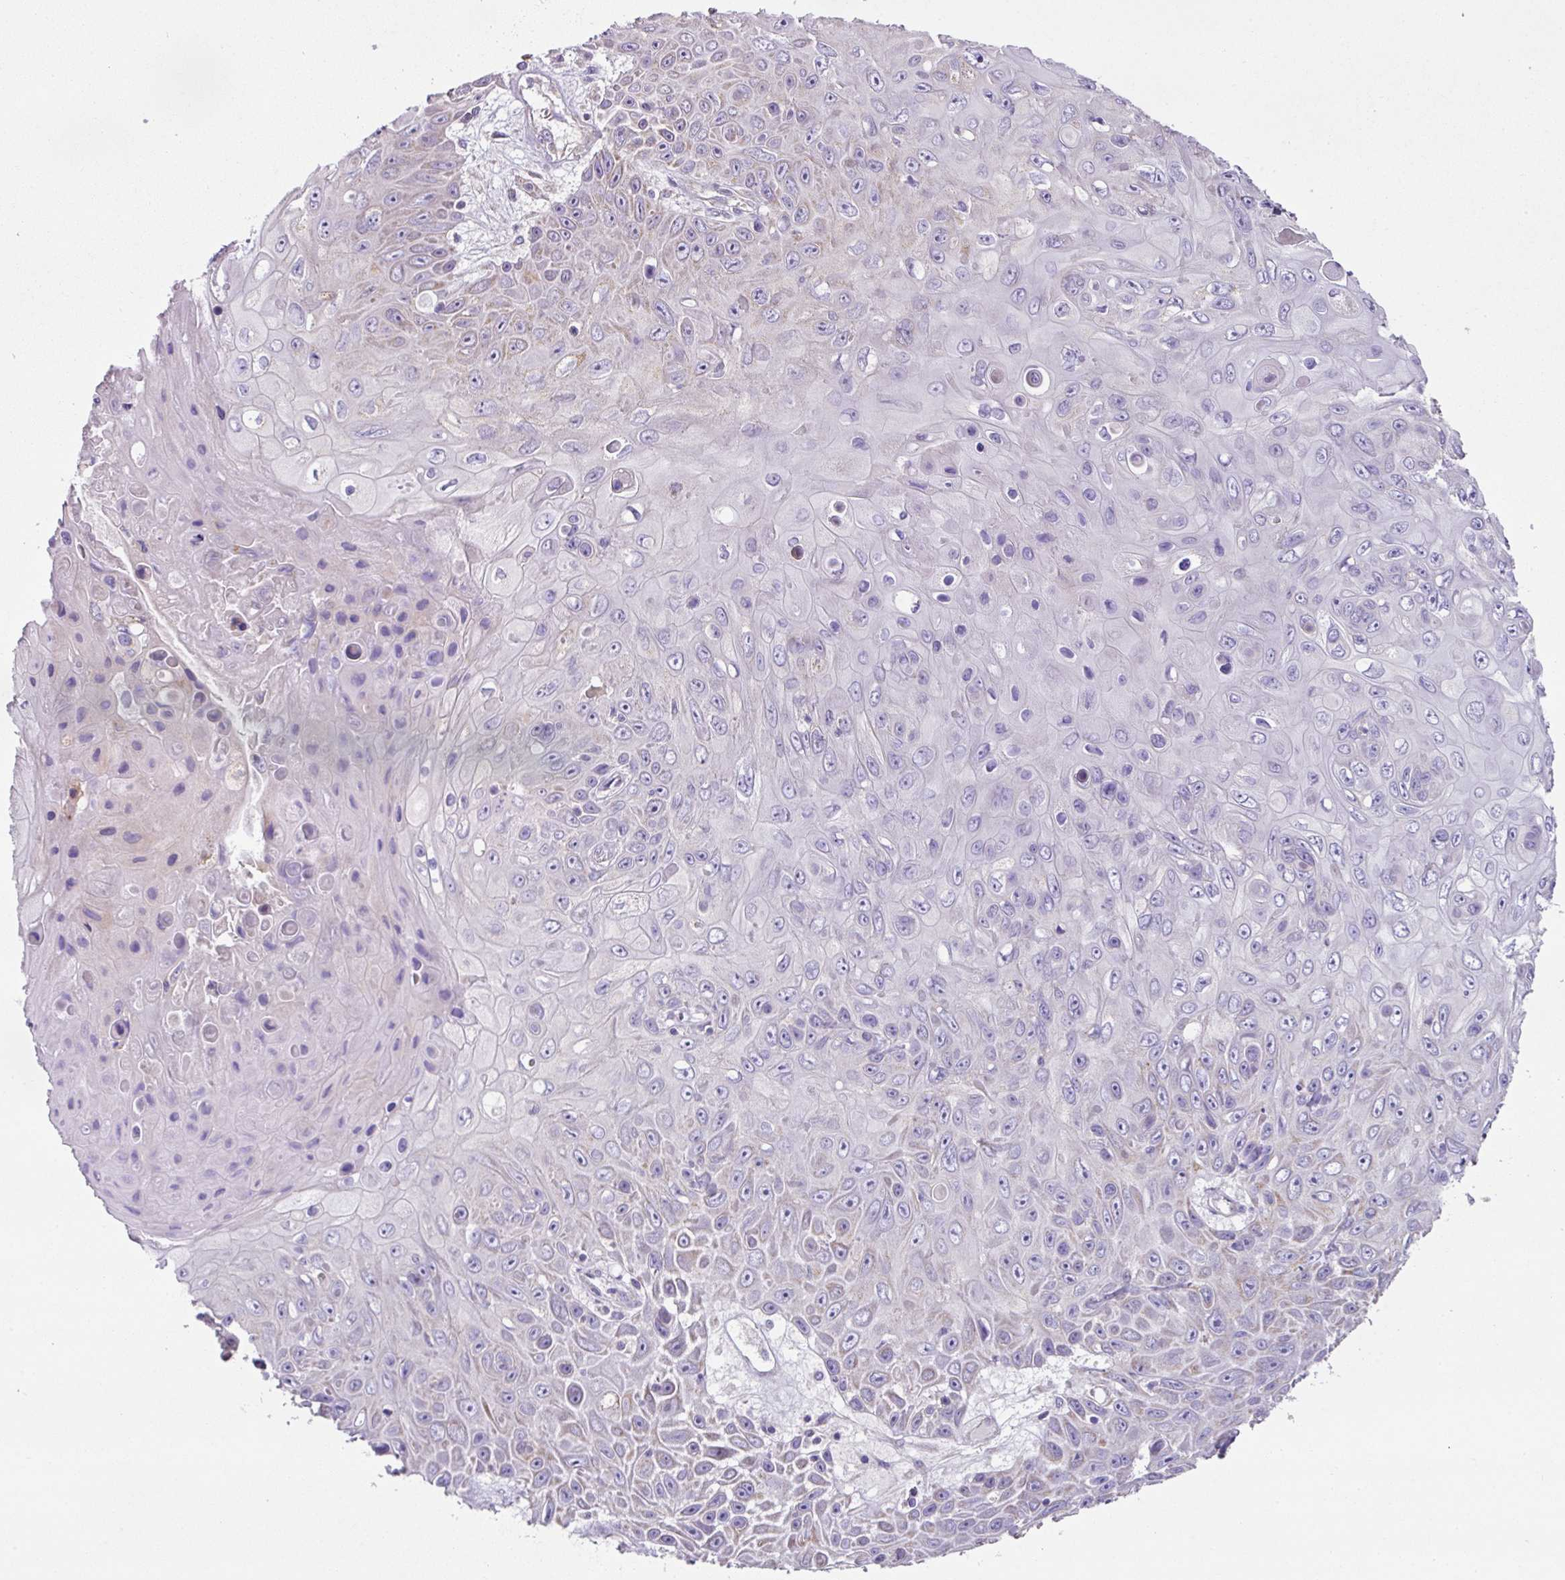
{"staining": {"intensity": "negative", "quantity": "none", "location": "none"}, "tissue": "skin cancer", "cell_type": "Tumor cells", "image_type": "cancer", "snomed": [{"axis": "morphology", "description": "Squamous cell carcinoma, NOS"}, {"axis": "topography", "description": "Skin"}], "caption": "This histopathology image is of skin cancer stained with IHC to label a protein in brown with the nuclei are counter-stained blue. There is no expression in tumor cells. (DAB immunohistochemistry (IHC), high magnification).", "gene": "MRRF", "patient": {"sex": "male", "age": 82}}